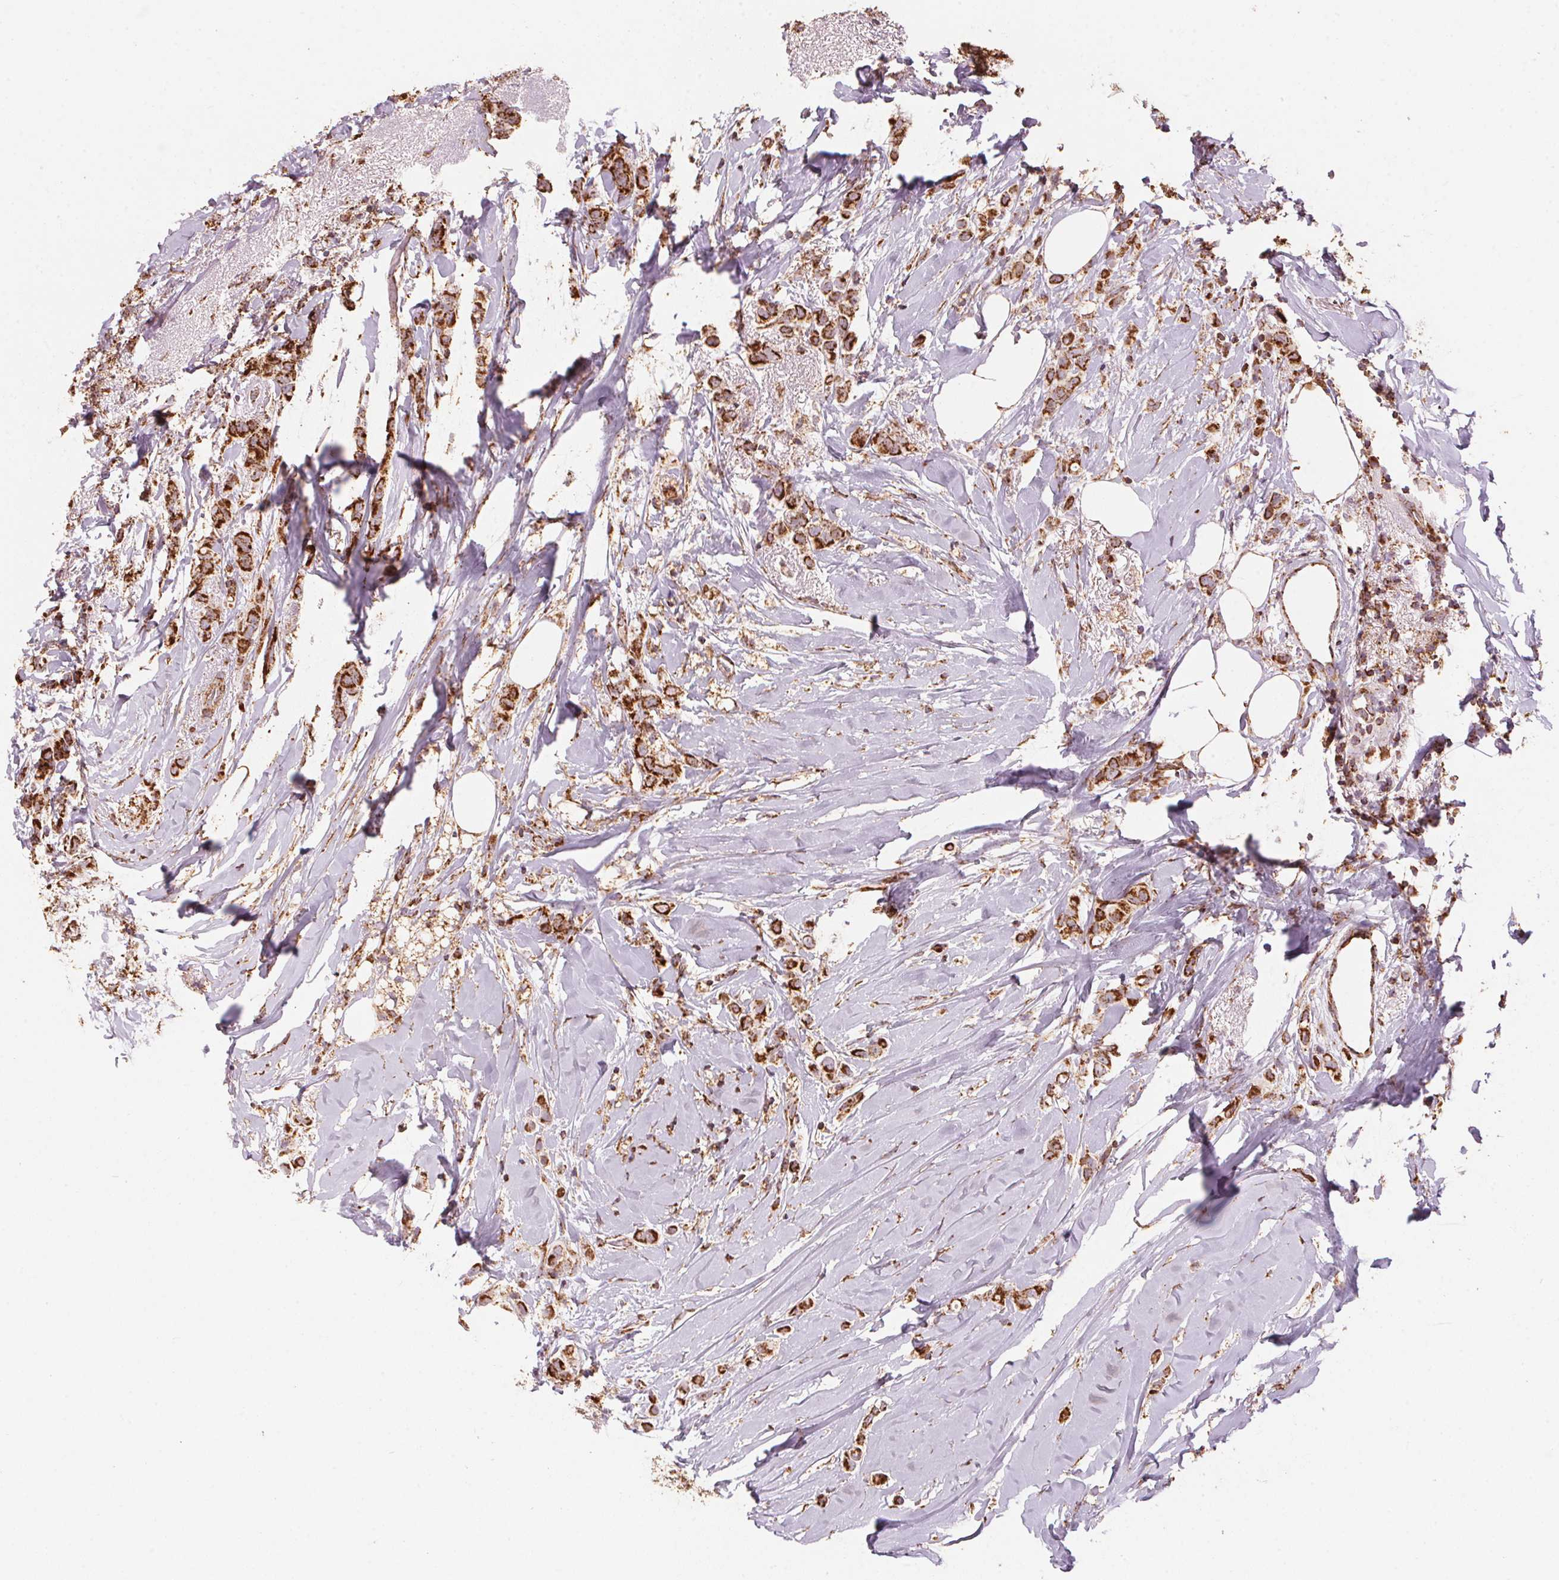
{"staining": {"intensity": "strong", "quantity": ">75%", "location": "cytoplasmic/membranous"}, "tissue": "breast cancer", "cell_type": "Tumor cells", "image_type": "cancer", "snomed": [{"axis": "morphology", "description": "Lobular carcinoma"}, {"axis": "topography", "description": "Breast"}], "caption": "Strong cytoplasmic/membranous protein staining is seen in approximately >75% of tumor cells in breast lobular carcinoma. (DAB = brown stain, brightfield microscopy at high magnification).", "gene": "TOMM70", "patient": {"sex": "female", "age": 66}}